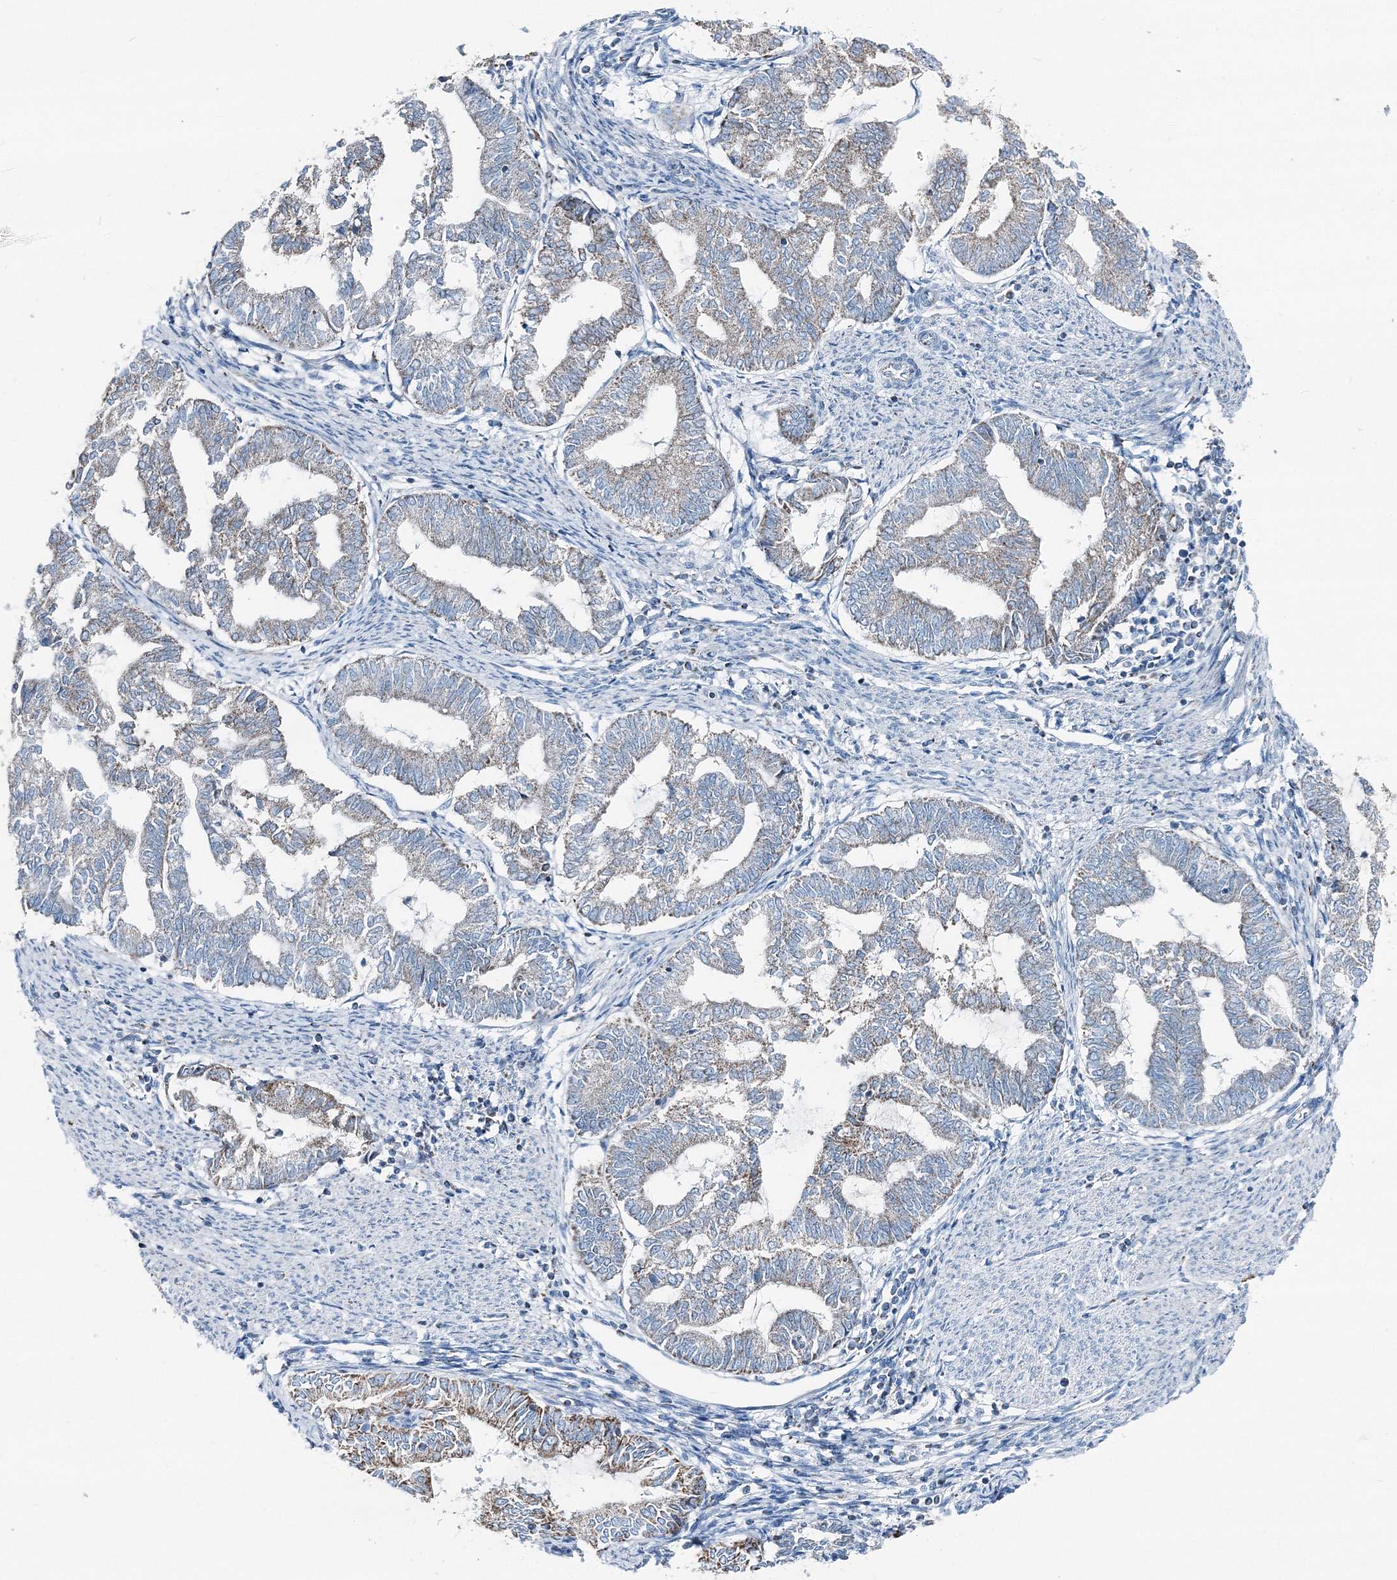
{"staining": {"intensity": "weak", "quantity": "<25%", "location": "cytoplasmic/membranous"}, "tissue": "endometrial cancer", "cell_type": "Tumor cells", "image_type": "cancer", "snomed": [{"axis": "morphology", "description": "Adenocarcinoma, NOS"}, {"axis": "topography", "description": "Endometrium"}], "caption": "The image shows no staining of tumor cells in adenocarcinoma (endometrial).", "gene": "GABARAPL2", "patient": {"sex": "female", "age": 79}}